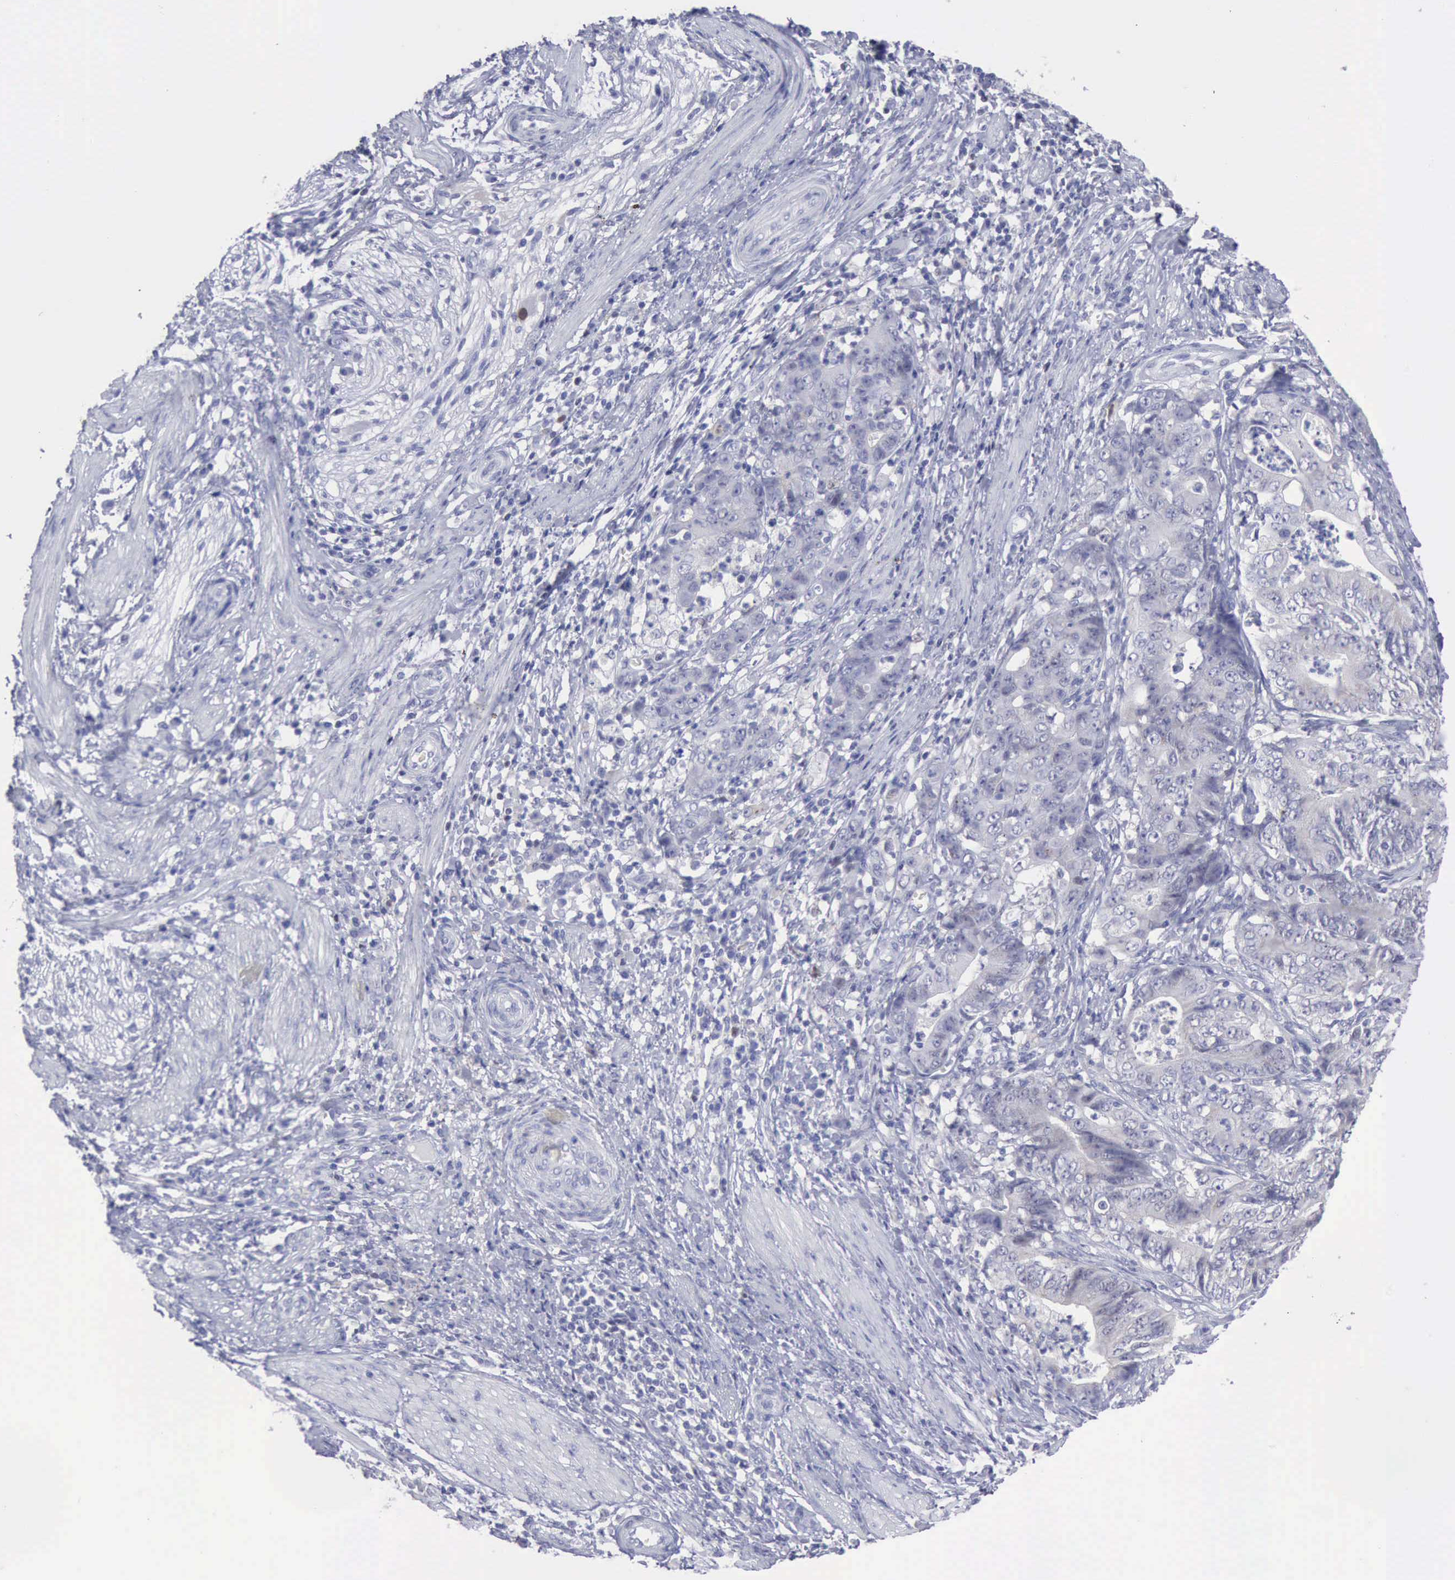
{"staining": {"intensity": "negative", "quantity": "none", "location": "none"}, "tissue": "stomach cancer", "cell_type": "Tumor cells", "image_type": "cancer", "snomed": [{"axis": "morphology", "description": "Adenocarcinoma, NOS"}, {"axis": "topography", "description": "Stomach, lower"}], "caption": "The photomicrograph displays no significant staining in tumor cells of stomach cancer.", "gene": "SATB2", "patient": {"sex": "female", "age": 86}}